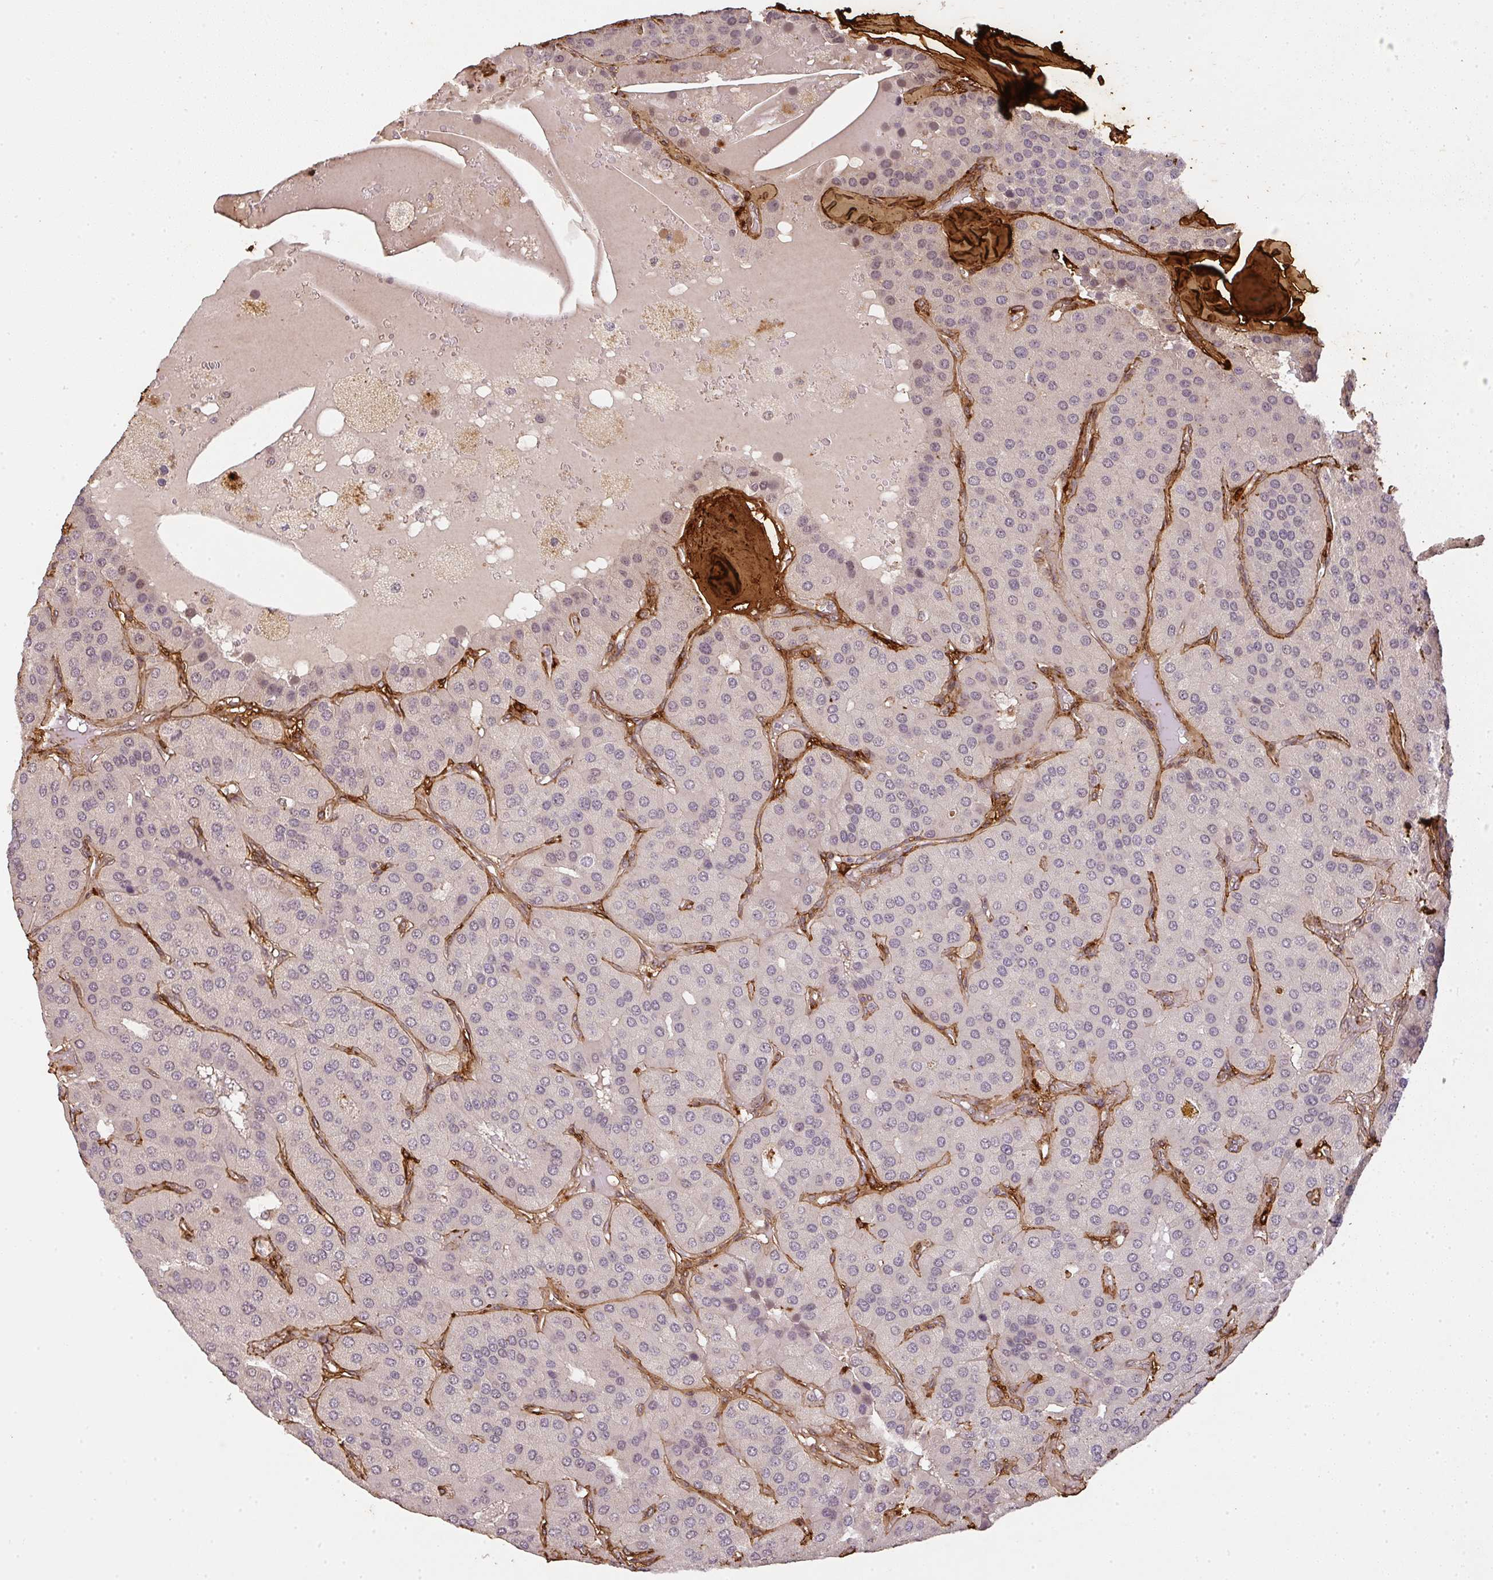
{"staining": {"intensity": "negative", "quantity": "none", "location": "none"}, "tissue": "parathyroid gland", "cell_type": "Glandular cells", "image_type": "normal", "snomed": [{"axis": "morphology", "description": "Normal tissue, NOS"}, {"axis": "morphology", "description": "Adenoma, NOS"}, {"axis": "topography", "description": "Parathyroid gland"}], "caption": "A high-resolution image shows immunohistochemistry staining of unremarkable parathyroid gland, which demonstrates no significant expression in glandular cells.", "gene": "COL3A1", "patient": {"sex": "female", "age": 86}}